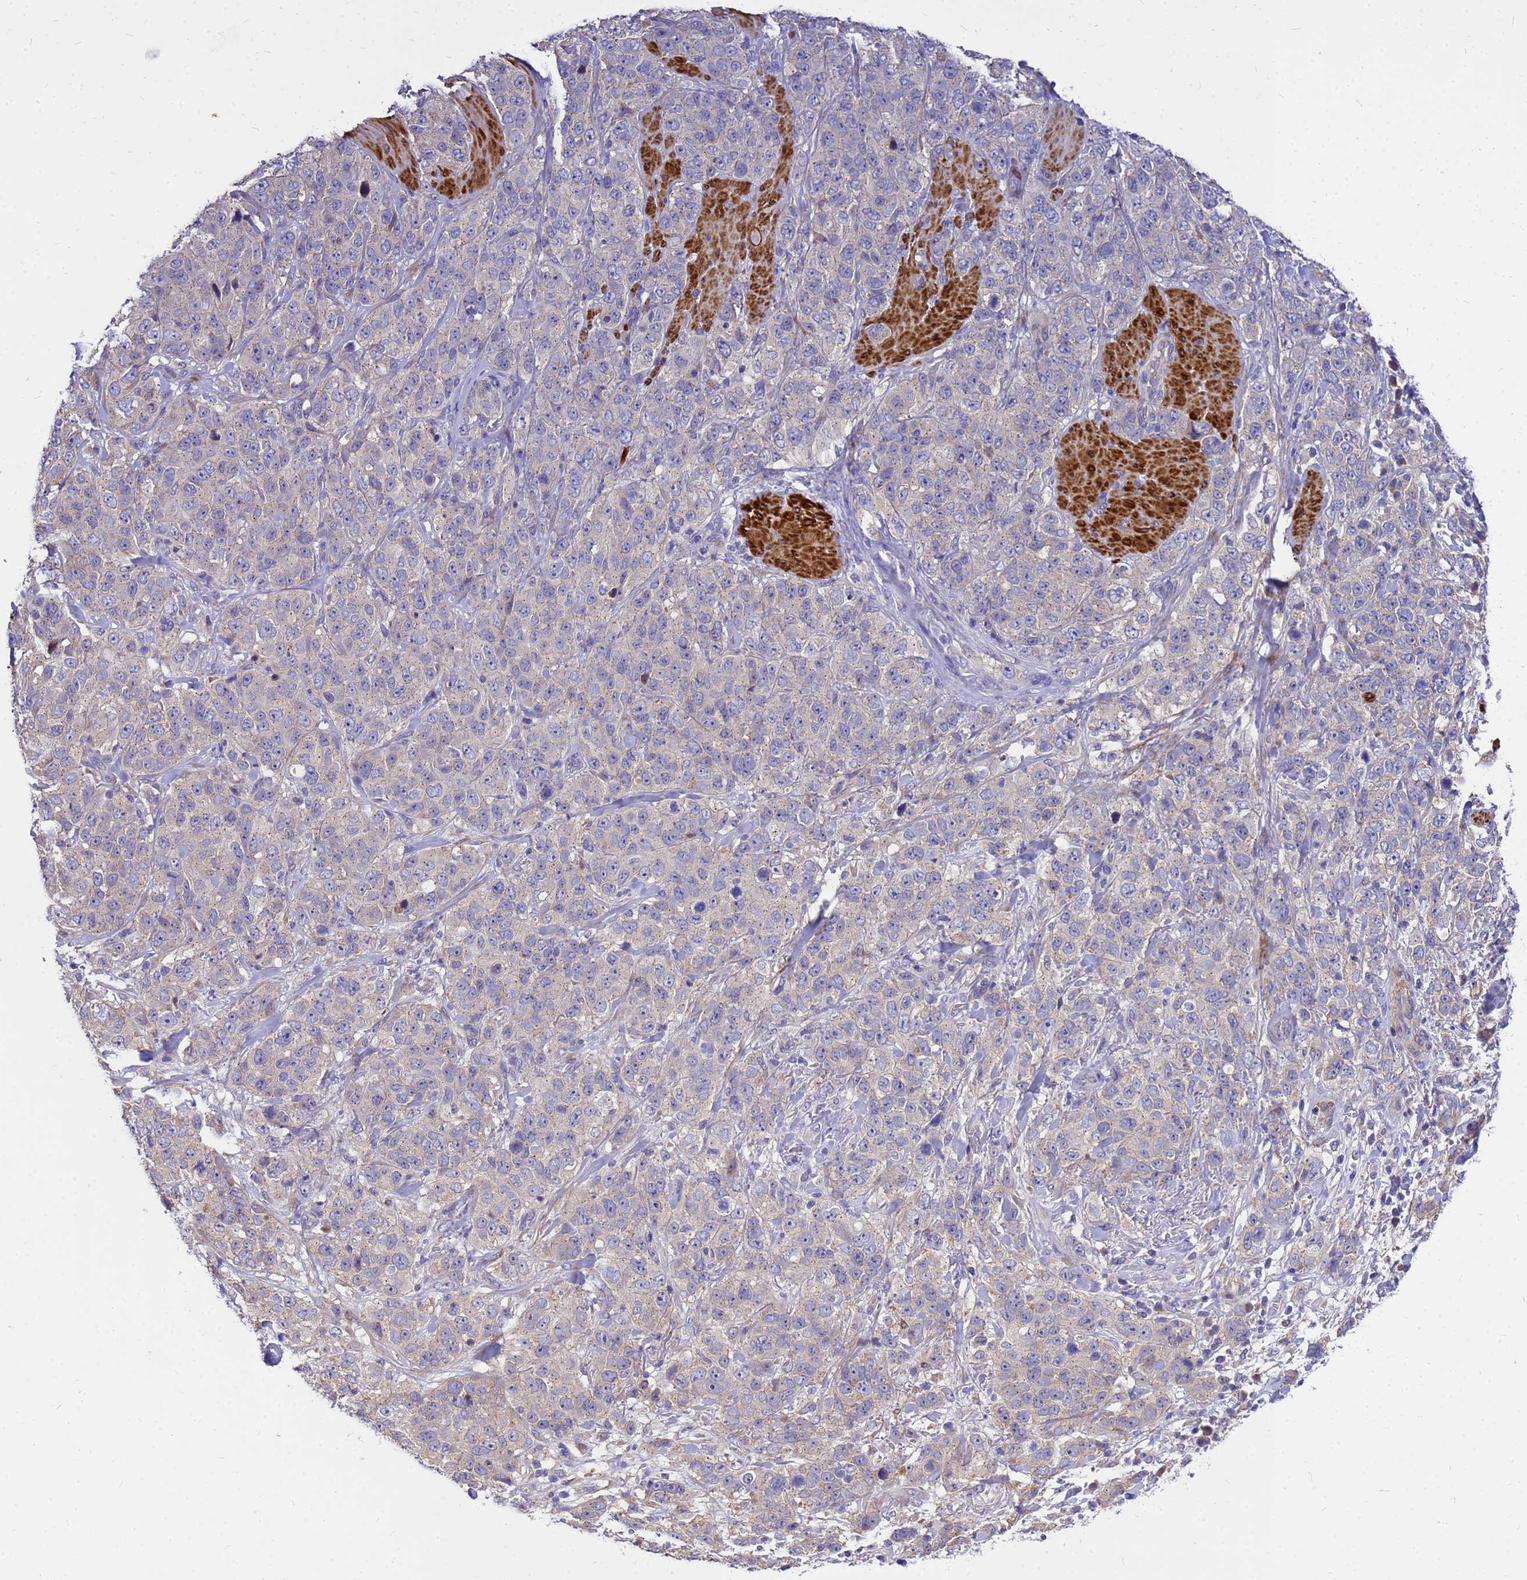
{"staining": {"intensity": "negative", "quantity": "none", "location": "none"}, "tissue": "stomach cancer", "cell_type": "Tumor cells", "image_type": "cancer", "snomed": [{"axis": "morphology", "description": "Adenocarcinoma, NOS"}, {"axis": "topography", "description": "Stomach"}], "caption": "Histopathology image shows no protein staining in tumor cells of adenocarcinoma (stomach) tissue.", "gene": "POP7", "patient": {"sex": "male", "age": 48}}